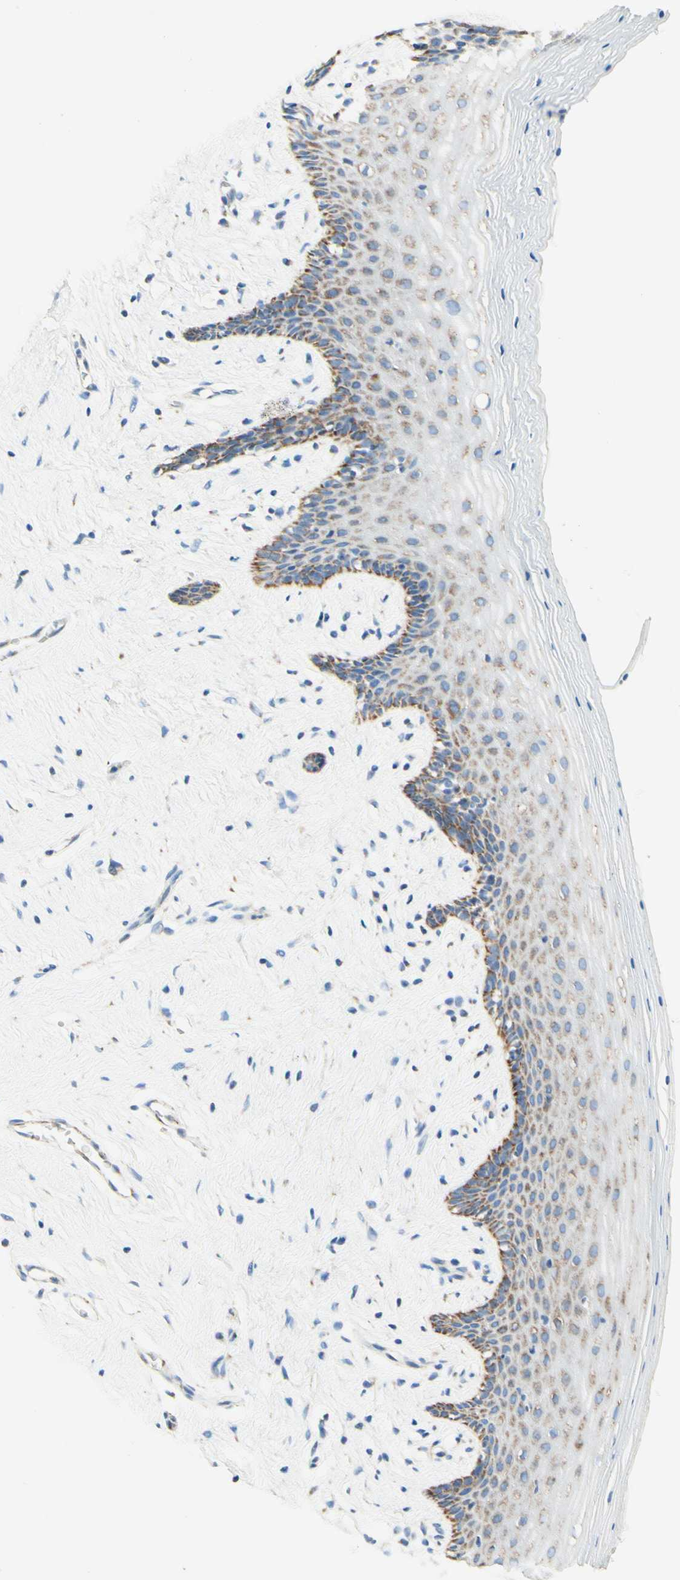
{"staining": {"intensity": "moderate", "quantity": "<25%", "location": "cytoplasmic/membranous"}, "tissue": "vagina", "cell_type": "Squamous epithelial cells", "image_type": "normal", "snomed": [{"axis": "morphology", "description": "Normal tissue, NOS"}, {"axis": "topography", "description": "Vagina"}], "caption": "Immunohistochemical staining of benign vagina displays low levels of moderate cytoplasmic/membranous expression in about <25% of squamous epithelial cells. The staining is performed using DAB brown chromogen to label protein expression. The nuclei are counter-stained blue using hematoxylin.", "gene": "ARMC10", "patient": {"sex": "female", "age": 44}}